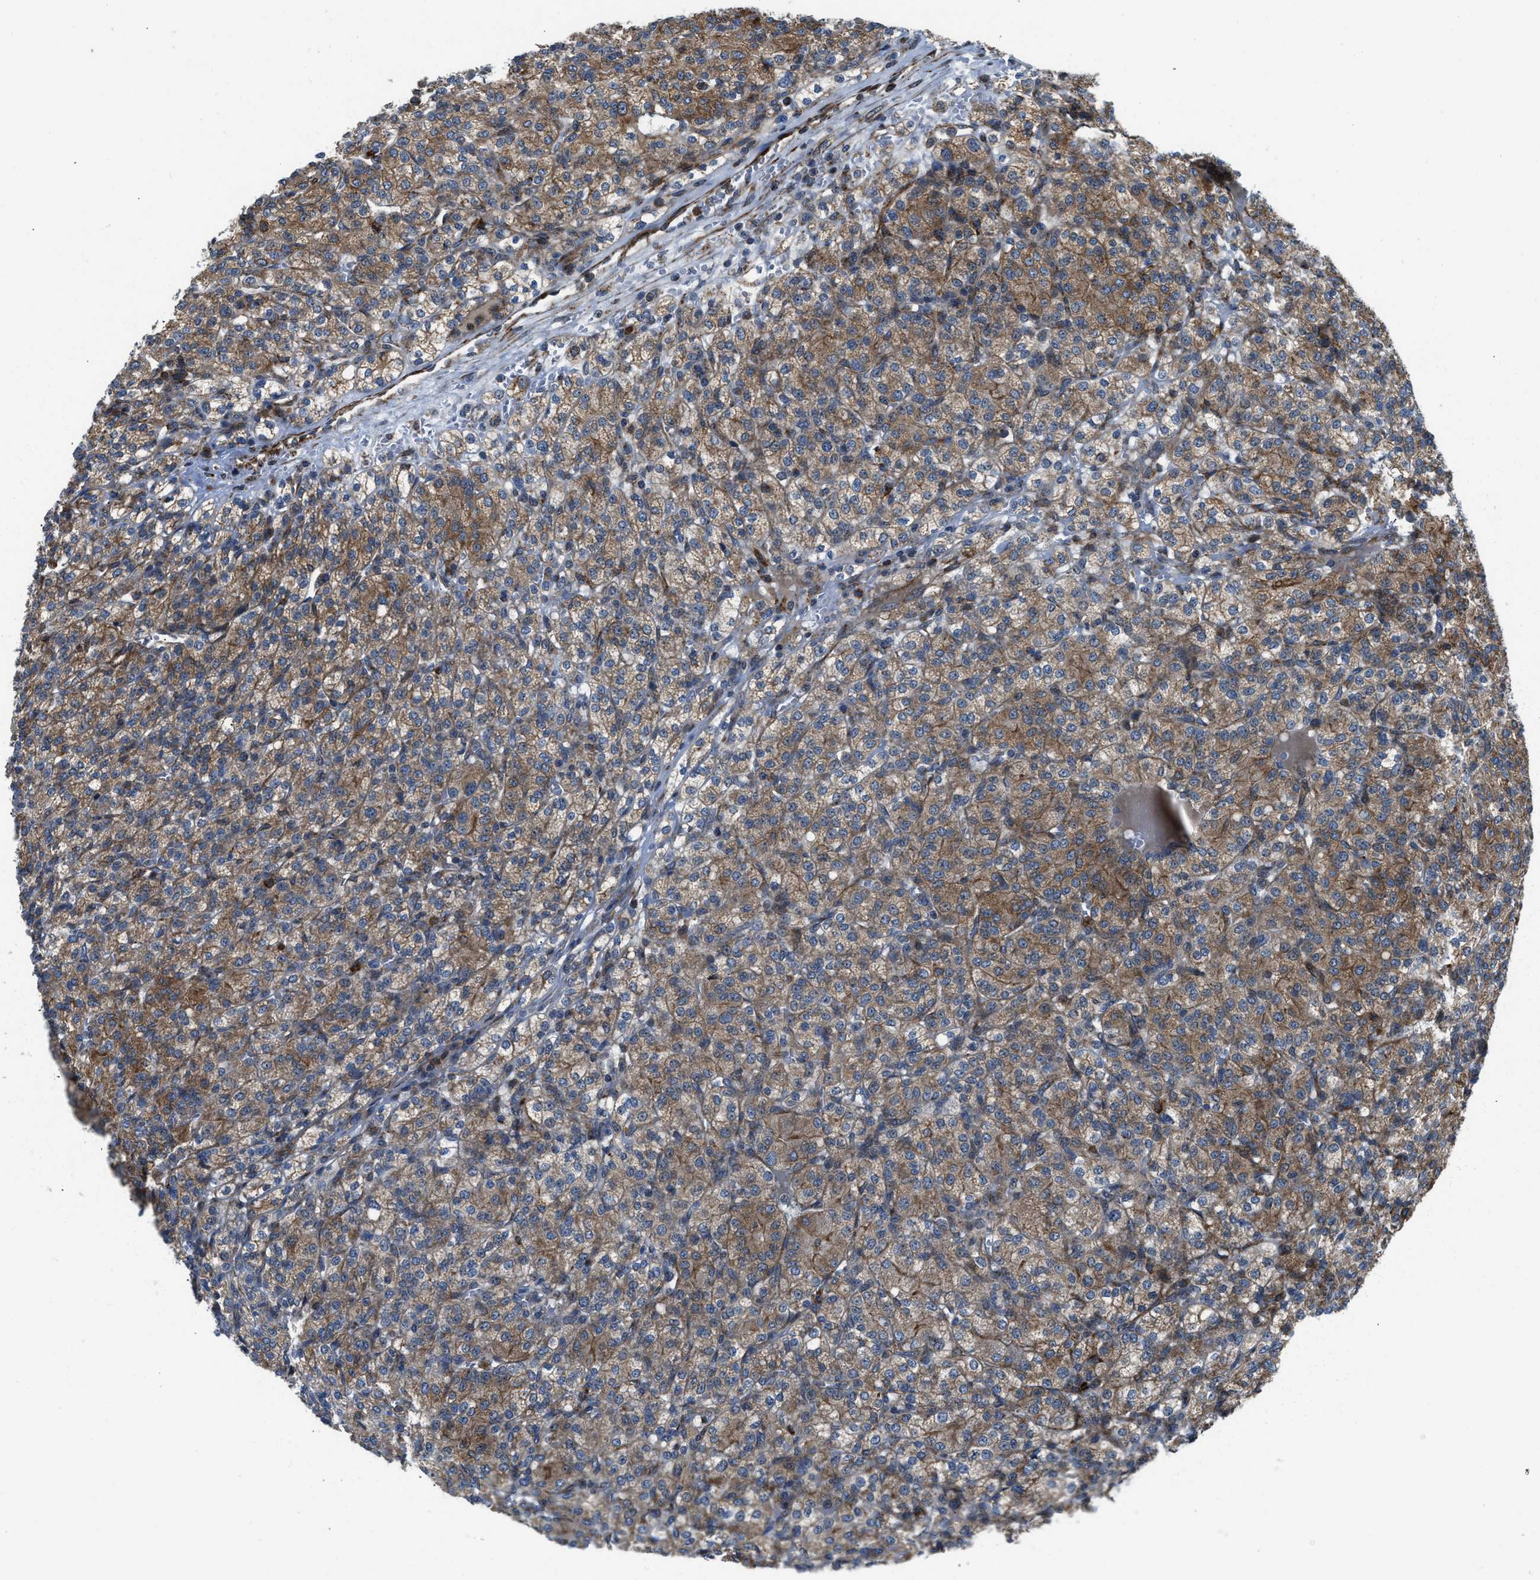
{"staining": {"intensity": "moderate", "quantity": ">75%", "location": "cytoplasmic/membranous"}, "tissue": "renal cancer", "cell_type": "Tumor cells", "image_type": "cancer", "snomed": [{"axis": "morphology", "description": "Adenocarcinoma, NOS"}, {"axis": "topography", "description": "Kidney"}], "caption": "Protein expression analysis of adenocarcinoma (renal) demonstrates moderate cytoplasmic/membranous positivity in about >75% of tumor cells.", "gene": "GSDME", "patient": {"sex": "male", "age": 77}}